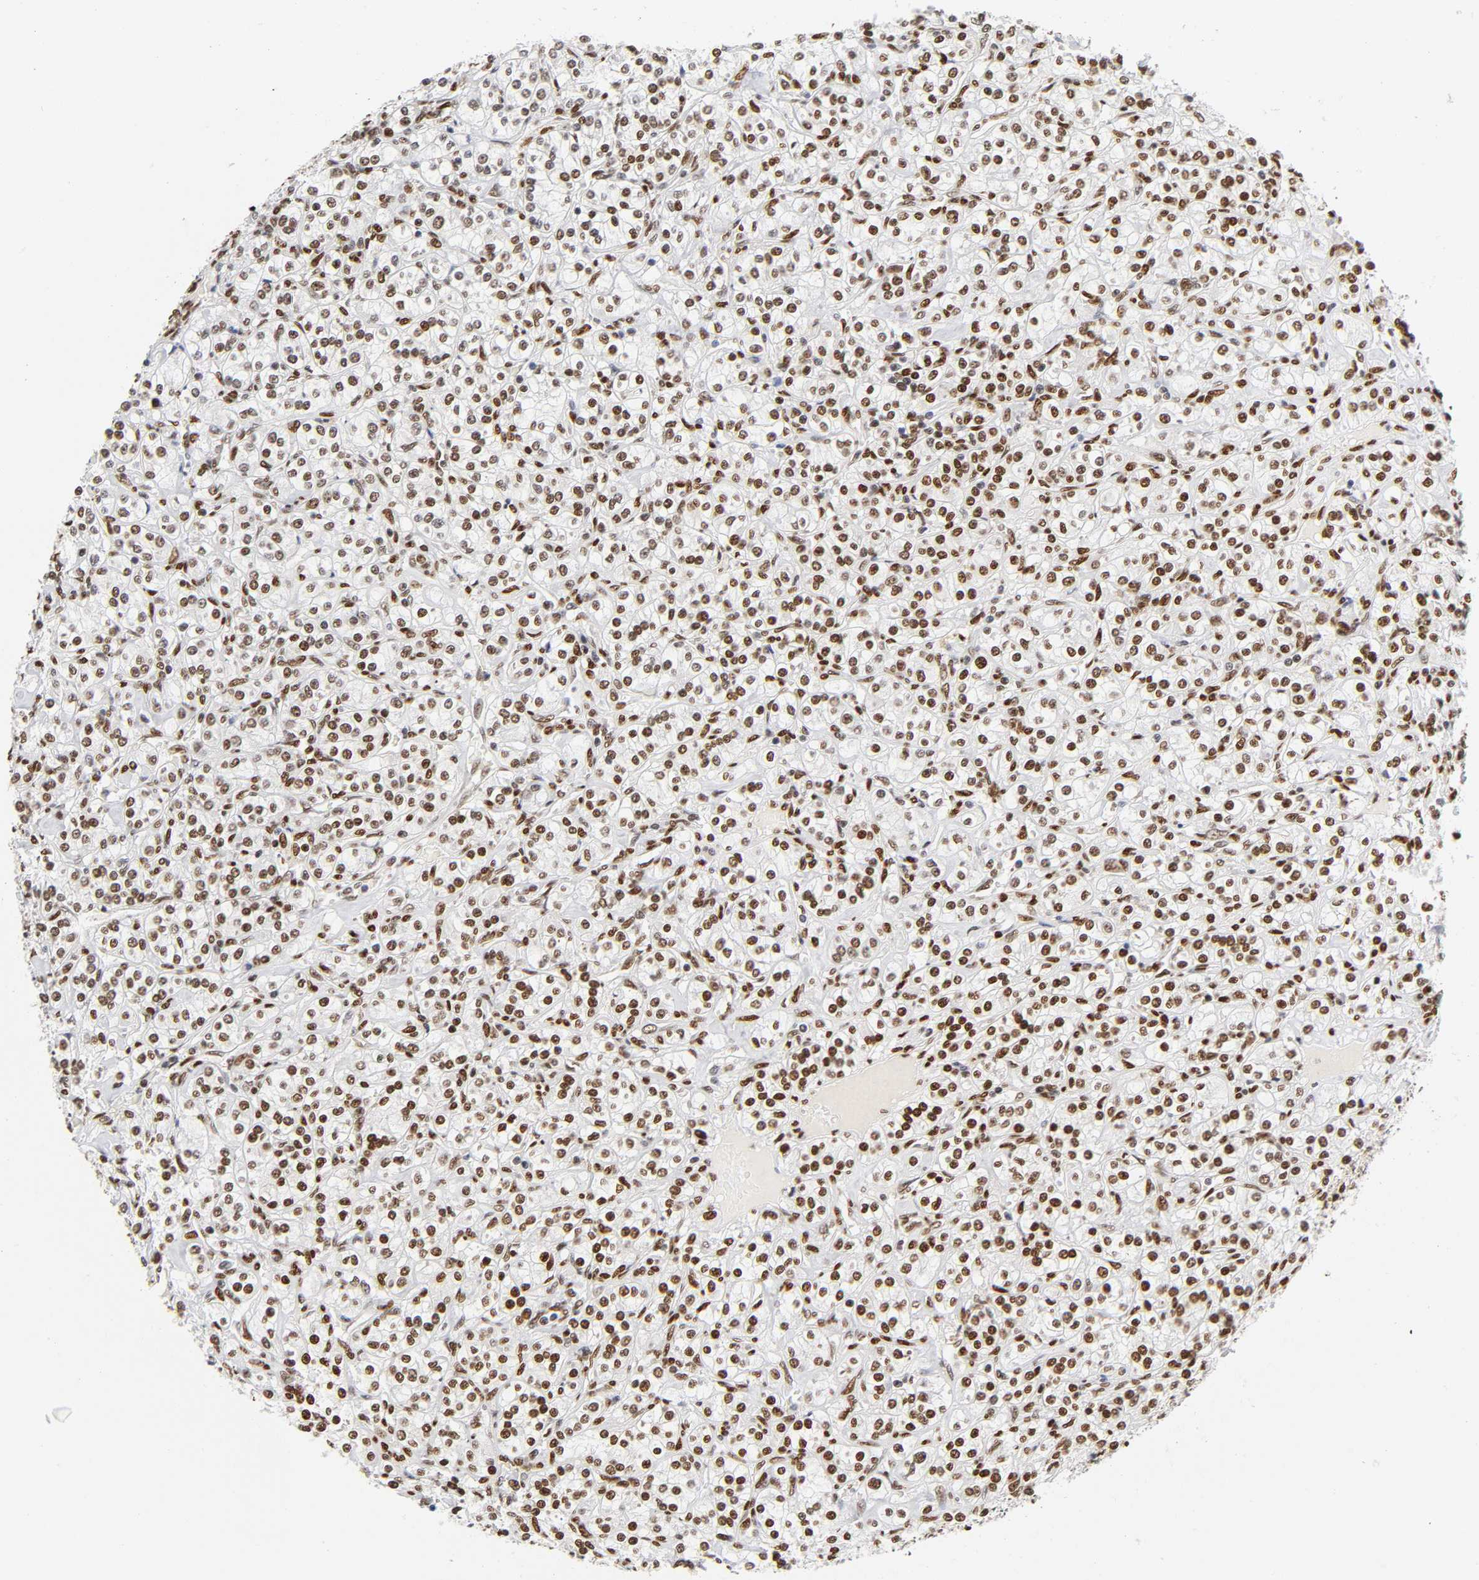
{"staining": {"intensity": "moderate", "quantity": "25%-75%", "location": "nuclear"}, "tissue": "renal cancer", "cell_type": "Tumor cells", "image_type": "cancer", "snomed": [{"axis": "morphology", "description": "Adenocarcinoma, NOS"}, {"axis": "topography", "description": "Kidney"}], "caption": "Protein staining by immunohistochemistry displays moderate nuclear positivity in about 25%-75% of tumor cells in renal cancer (adenocarcinoma). Using DAB (brown) and hematoxylin (blue) stains, captured at high magnification using brightfield microscopy.", "gene": "NR3C1", "patient": {"sex": "male", "age": 77}}